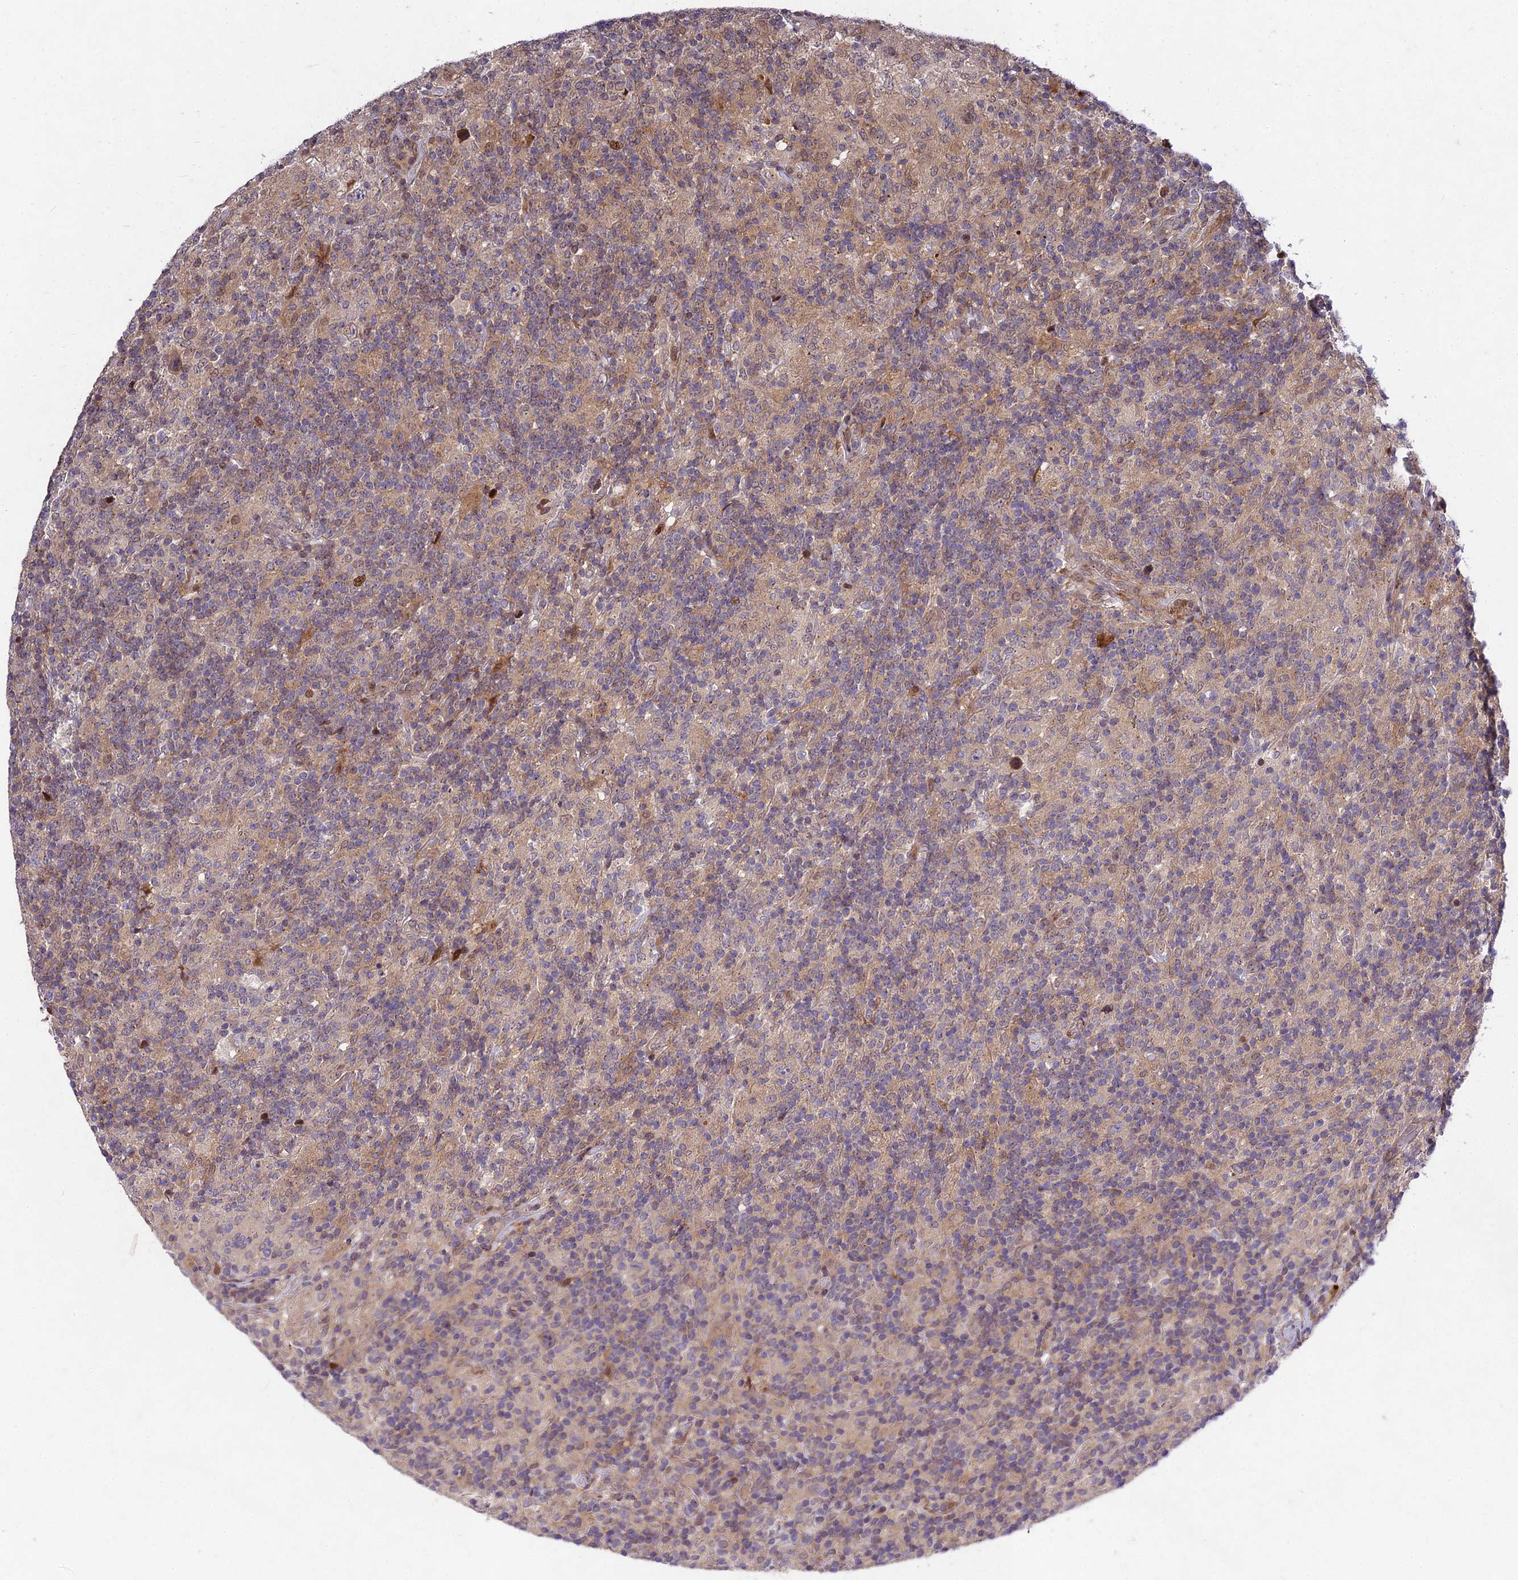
{"staining": {"intensity": "negative", "quantity": "none", "location": "none"}, "tissue": "lymphoma", "cell_type": "Tumor cells", "image_type": "cancer", "snomed": [{"axis": "morphology", "description": "Hodgkin's disease, NOS"}, {"axis": "topography", "description": "Lymph node"}], "caption": "A histopathology image of lymphoma stained for a protein displays no brown staining in tumor cells. (Immunohistochemistry (ihc), brightfield microscopy, high magnification).", "gene": "MKKS", "patient": {"sex": "male", "age": 70}}